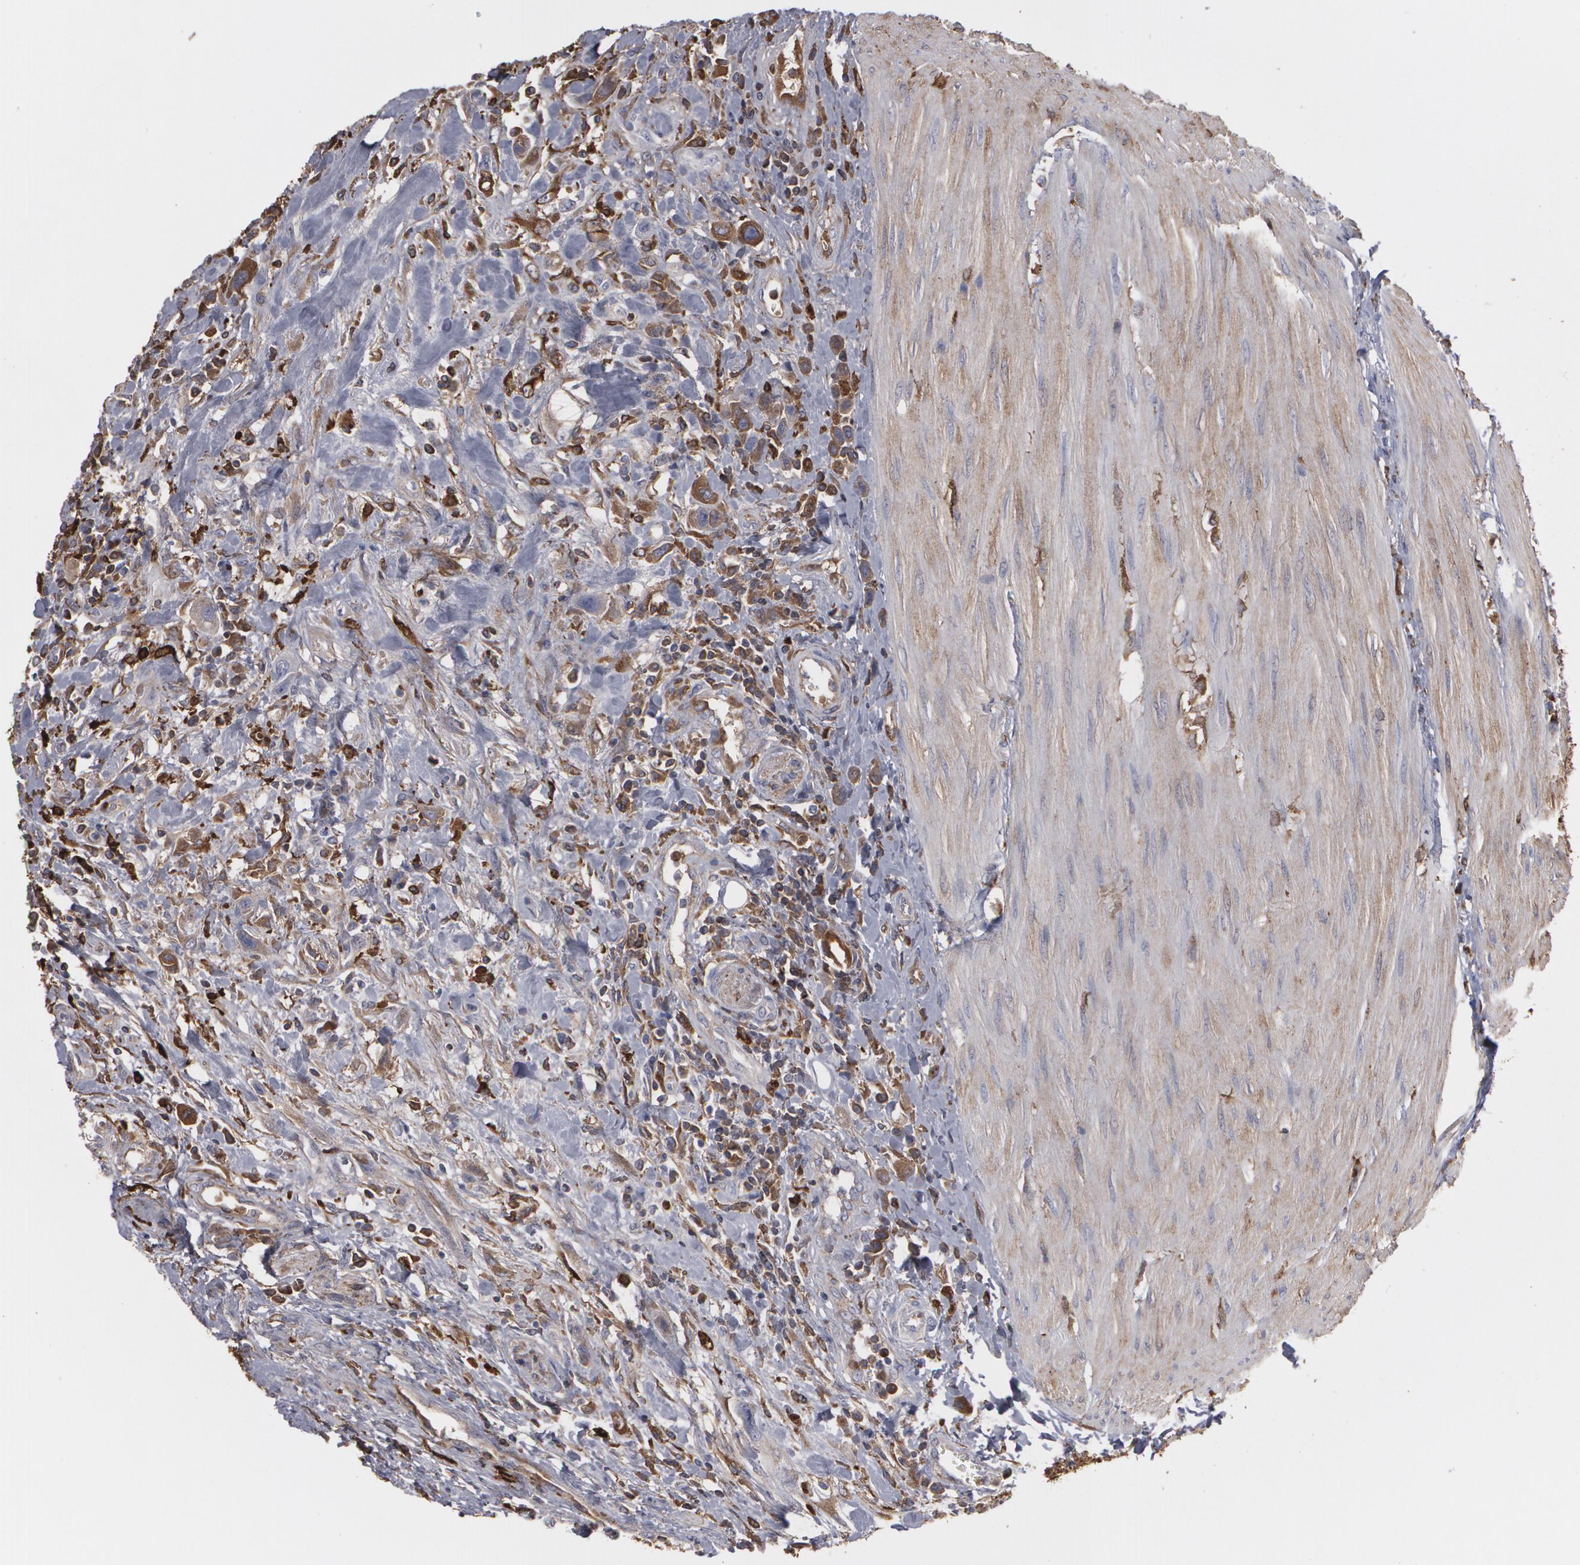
{"staining": {"intensity": "strong", "quantity": "25%-75%", "location": "cytoplasmic/membranous"}, "tissue": "urothelial cancer", "cell_type": "Tumor cells", "image_type": "cancer", "snomed": [{"axis": "morphology", "description": "Urothelial carcinoma, High grade"}, {"axis": "topography", "description": "Urinary bladder"}], "caption": "Urothelial carcinoma (high-grade) stained with immunohistochemistry displays strong cytoplasmic/membranous expression in approximately 25%-75% of tumor cells. (Stains: DAB in brown, nuclei in blue, Microscopy: brightfield microscopy at high magnification).", "gene": "ODC1", "patient": {"sex": "male", "age": 50}}